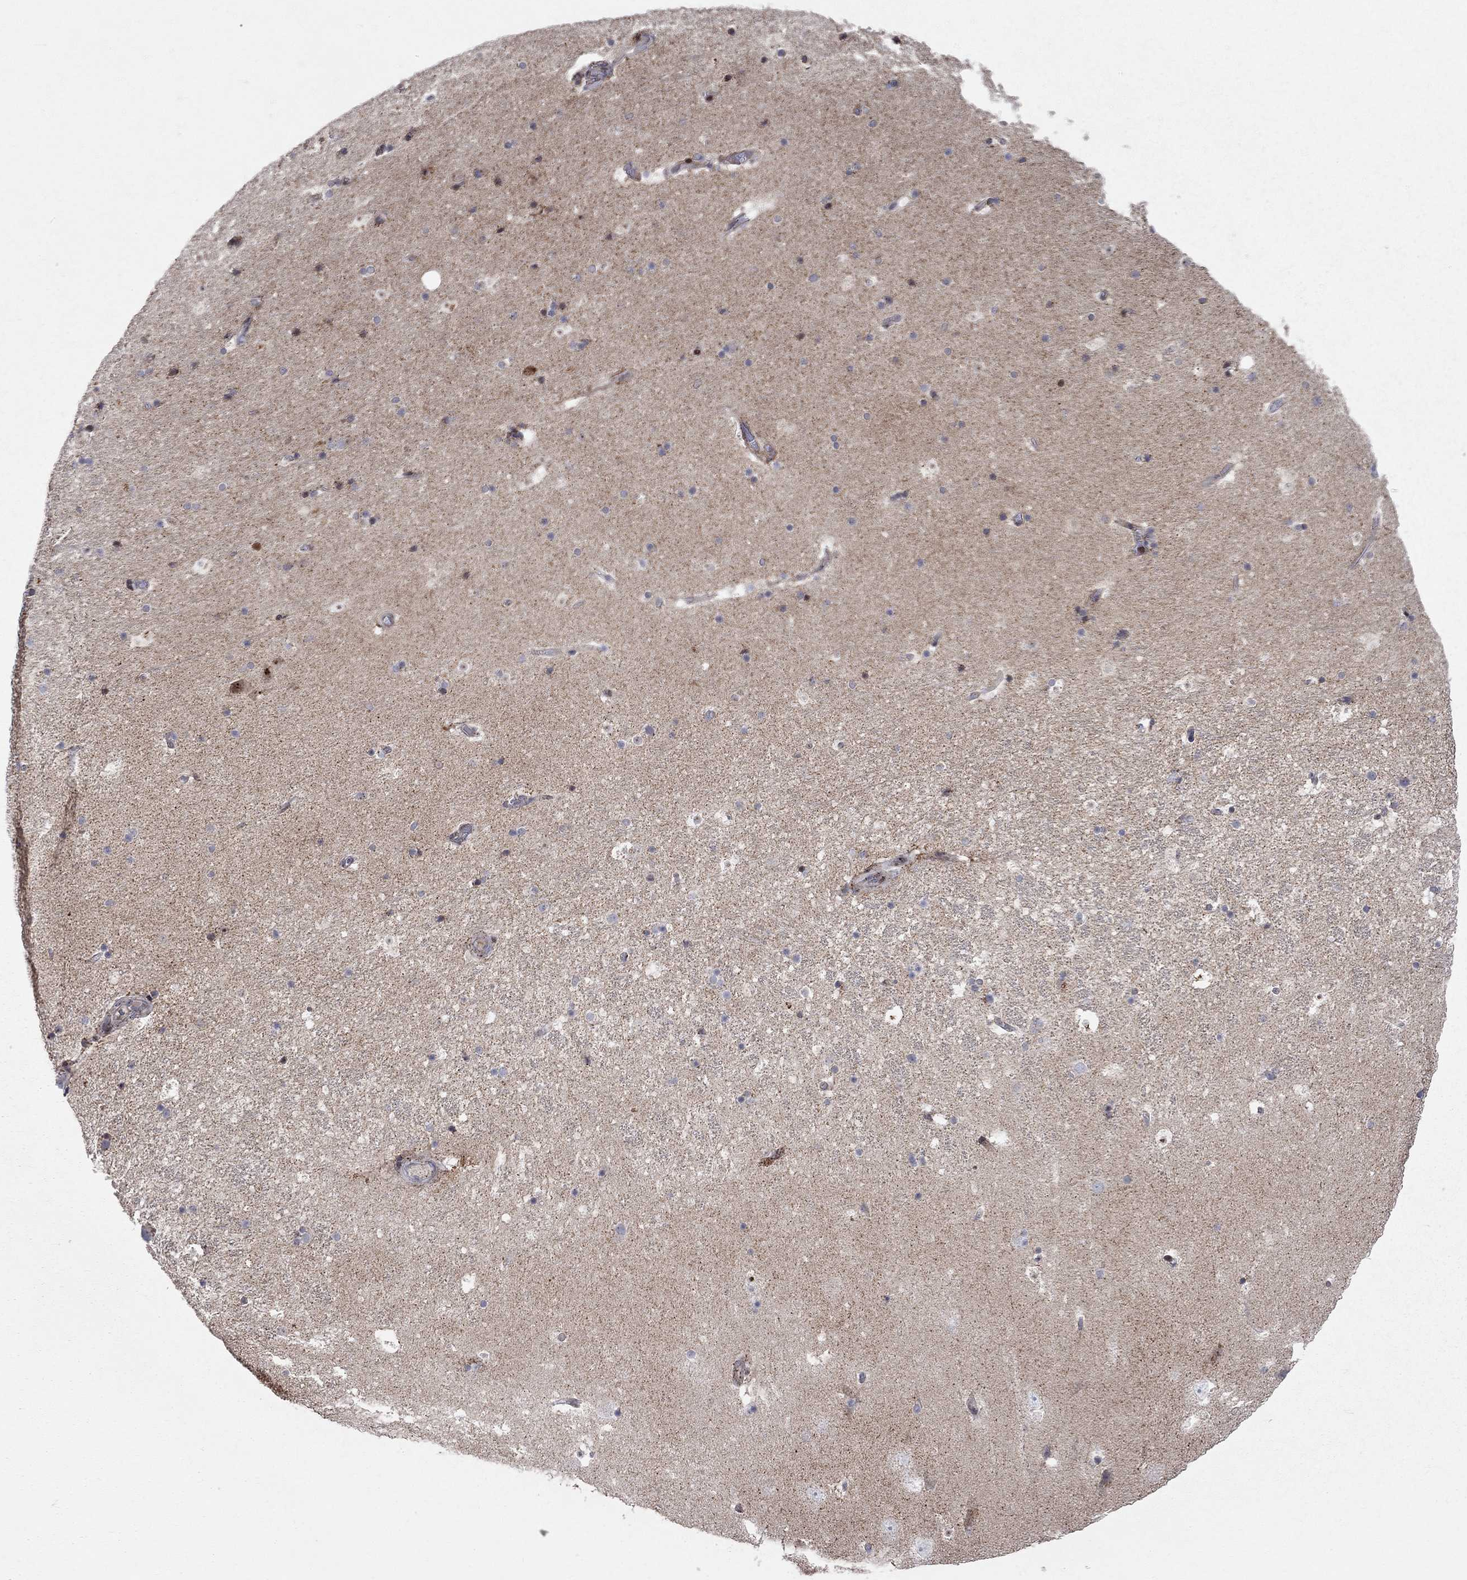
{"staining": {"intensity": "strong", "quantity": "<25%", "location": "nuclear"}, "tissue": "hippocampus", "cell_type": "Glial cells", "image_type": "normal", "snomed": [{"axis": "morphology", "description": "Normal tissue, NOS"}, {"axis": "topography", "description": "Hippocampus"}], "caption": "A brown stain highlights strong nuclear positivity of a protein in glial cells of normal human hippocampus. (Stains: DAB (3,3'-diaminobenzidine) in brown, nuclei in blue, Microscopy: brightfield microscopy at high magnification).", "gene": "ERN2", "patient": {"sex": "male", "age": 51}}